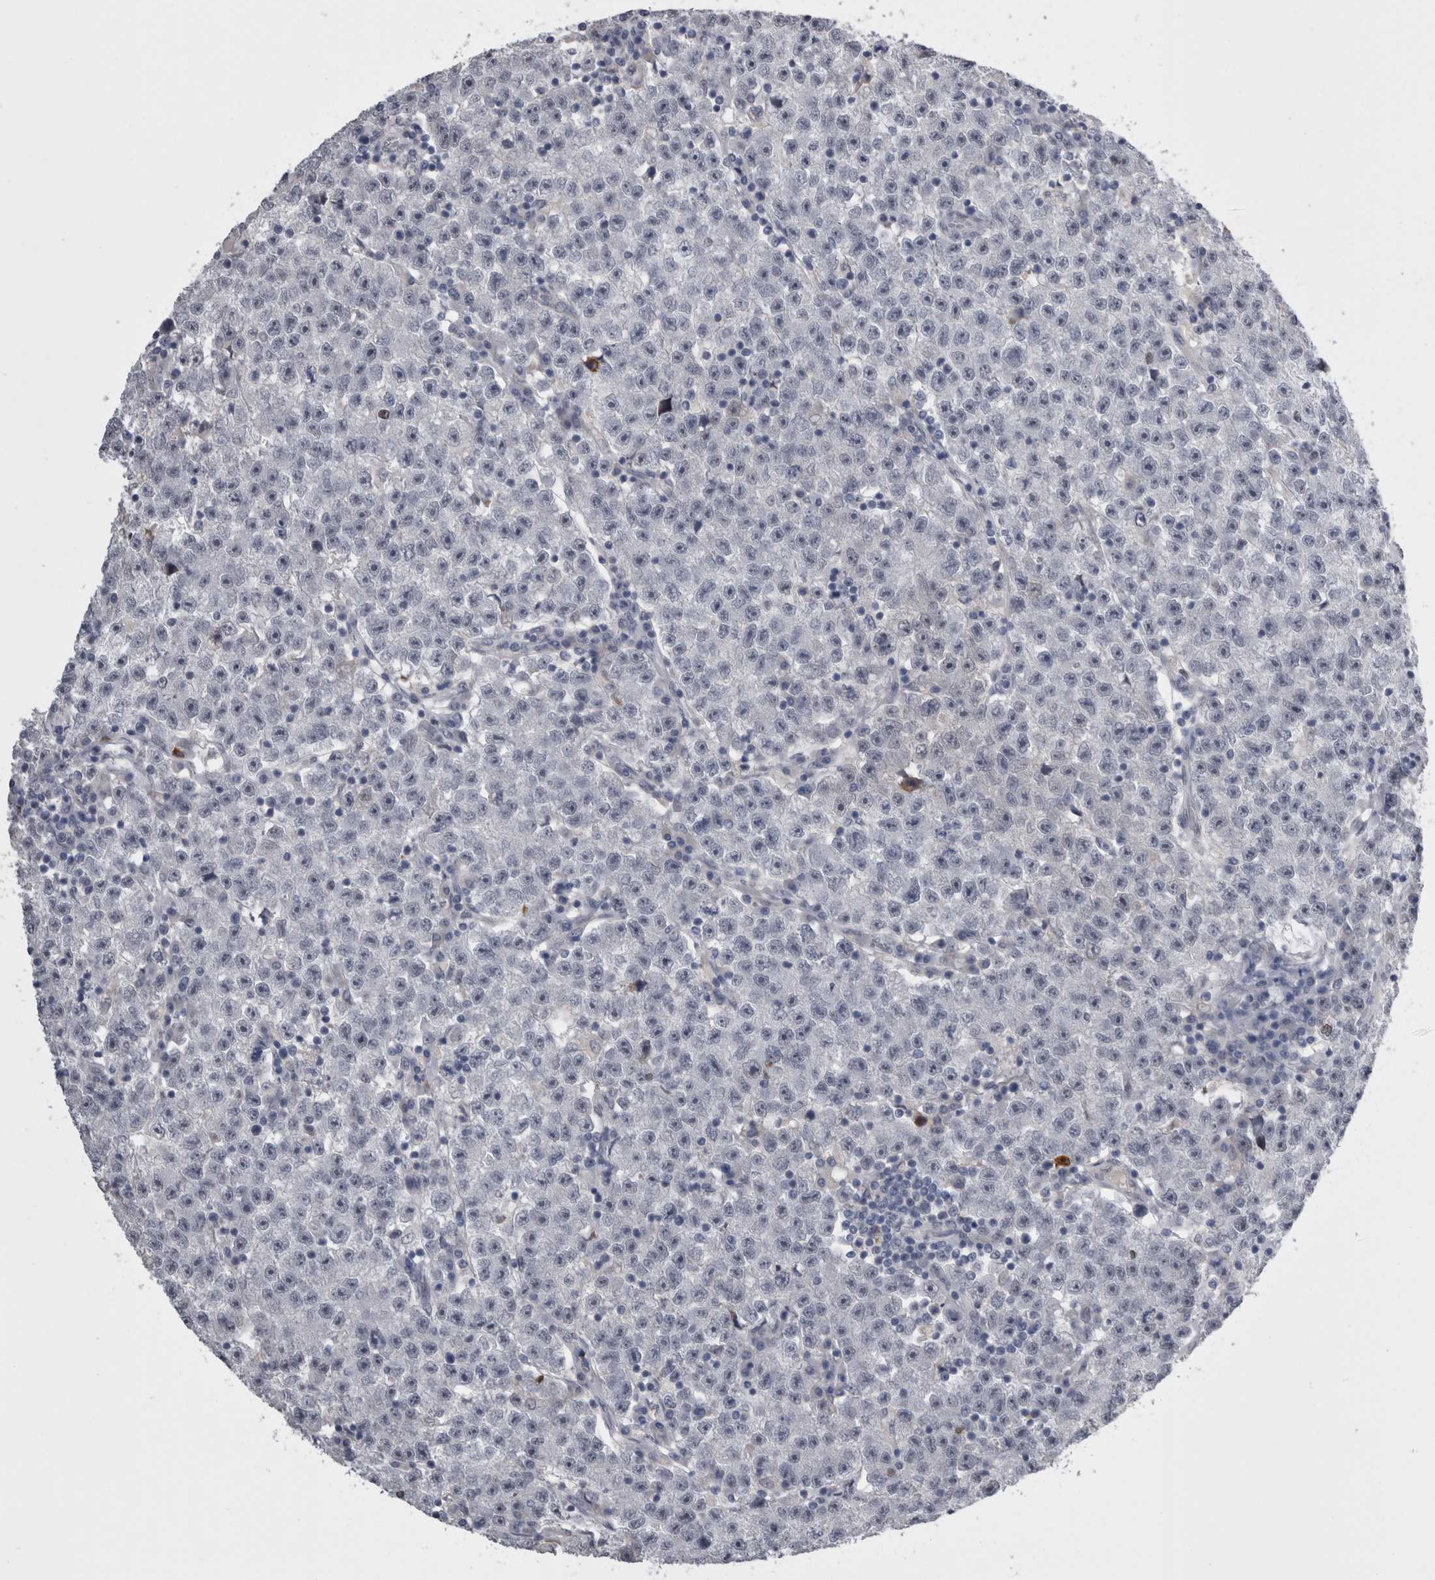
{"staining": {"intensity": "strong", "quantity": "<25%", "location": "nuclear"}, "tissue": "testis cancer", "cell_type": "Tumor cells", "image_type": "cancer", "snomed": [{"axis": "morphology", "description": "Seminoma, NOS"}, {"axis": "topography", "description": "Testis"}], "caption": "Immunohistochemistry (IHC) photomicrograph of seminoma (testis) stained for a protein (brown), which exhibits medium levels of strong nuclear expression in approximately <25% of tumor cells.", "gene": "C1orf54", "patient": {"sex": "male", "age": 22}}